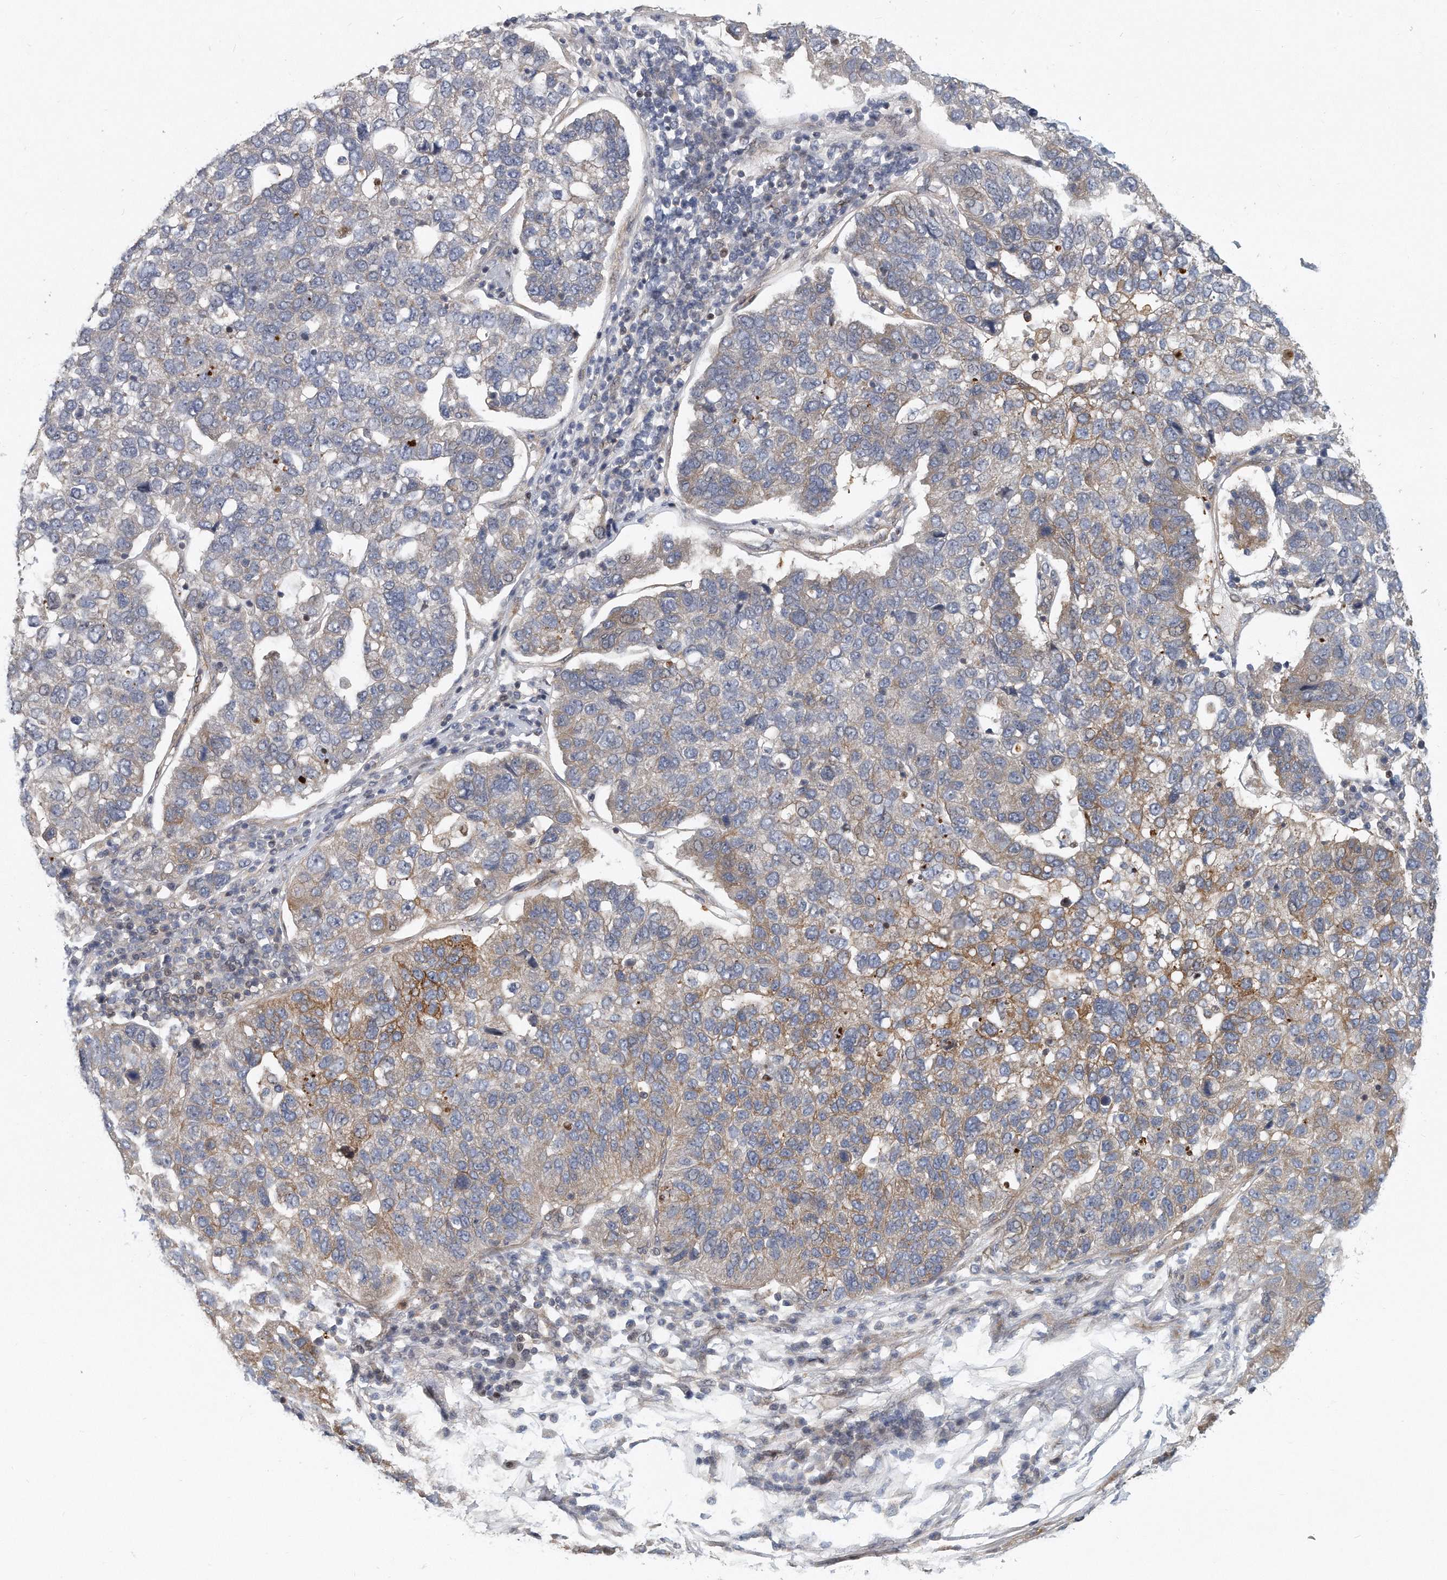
{"staining": {"intensity": "moderate", "quantity": "<25%", "location": "cytoplasmic/membranous"}, "tissue": "pancreatic cancer", "cell_type": "Tumor cells", "image_type": "cancer", "snomed": [{"axis": "morphology", "description": "Adenocarcinoma, NOS"}, {"axis": "topography", "description": "Pancreas"}], "caption": "Pancreatic adenocarcinoma stained for a protein demonstrates moderate cytoplasmic/membranous positivity in tumor cells.", "gene": "PCDH8", "patient": {"sex": "female", "age": 61}}